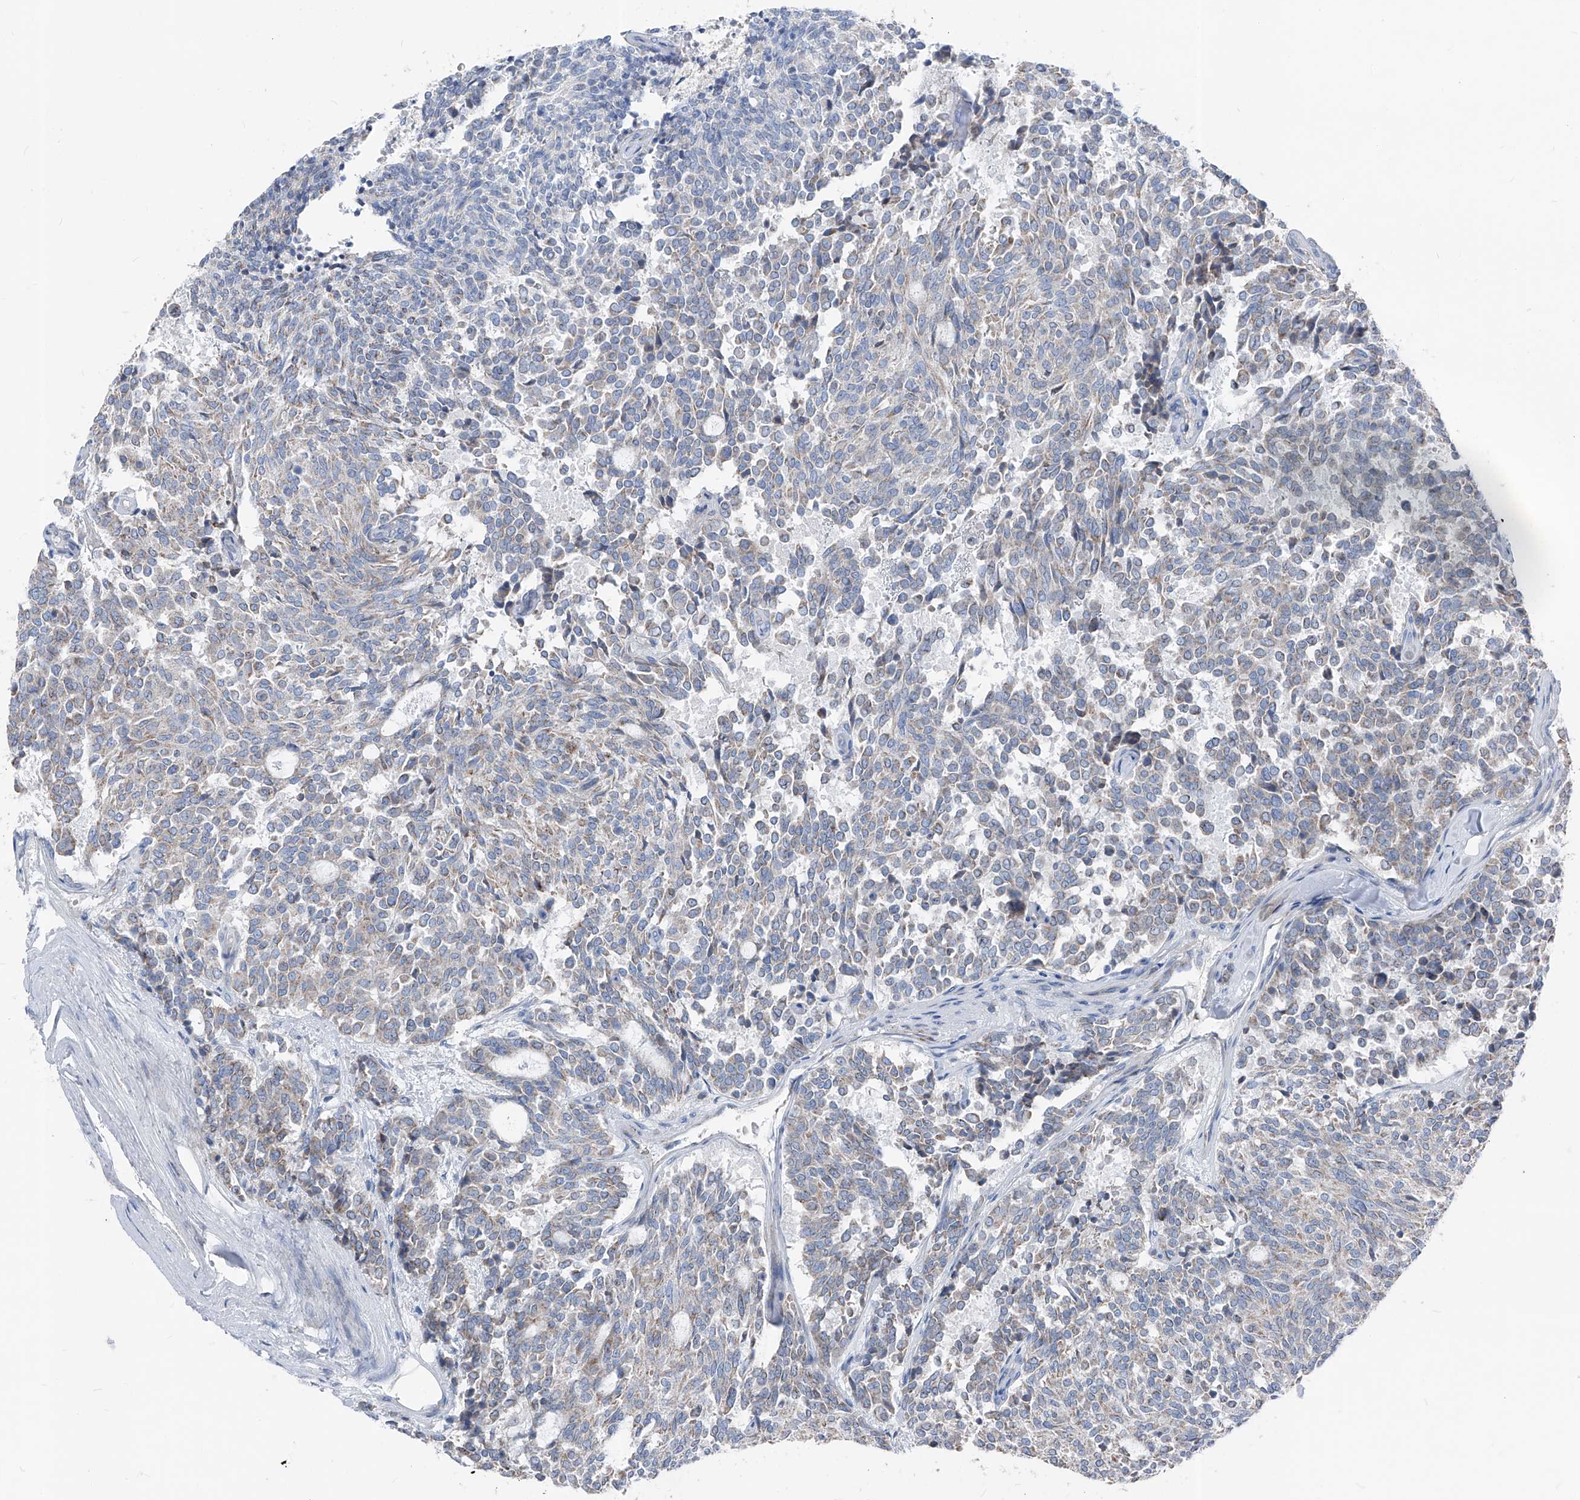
{"staining": {"intensity": "weak", "quantity": "<25%", "location": "cytoplasmic/membranous"}, "tissue": "carcinoid", "cell_type": "Tumor cells", "image_type": "cancer", "snomed": [{"axis": "morphology", "description": "Carcinoid, malignant, NOS"}, {"axis": "topography", "description": "Pancreas"}], "caption": "Carcinoid stained for a protein using immunohistochemistry (IHC) displays no staining tumor cells.", "gene": "AGPS", "patient": {"sex": "female", "age": 54}}